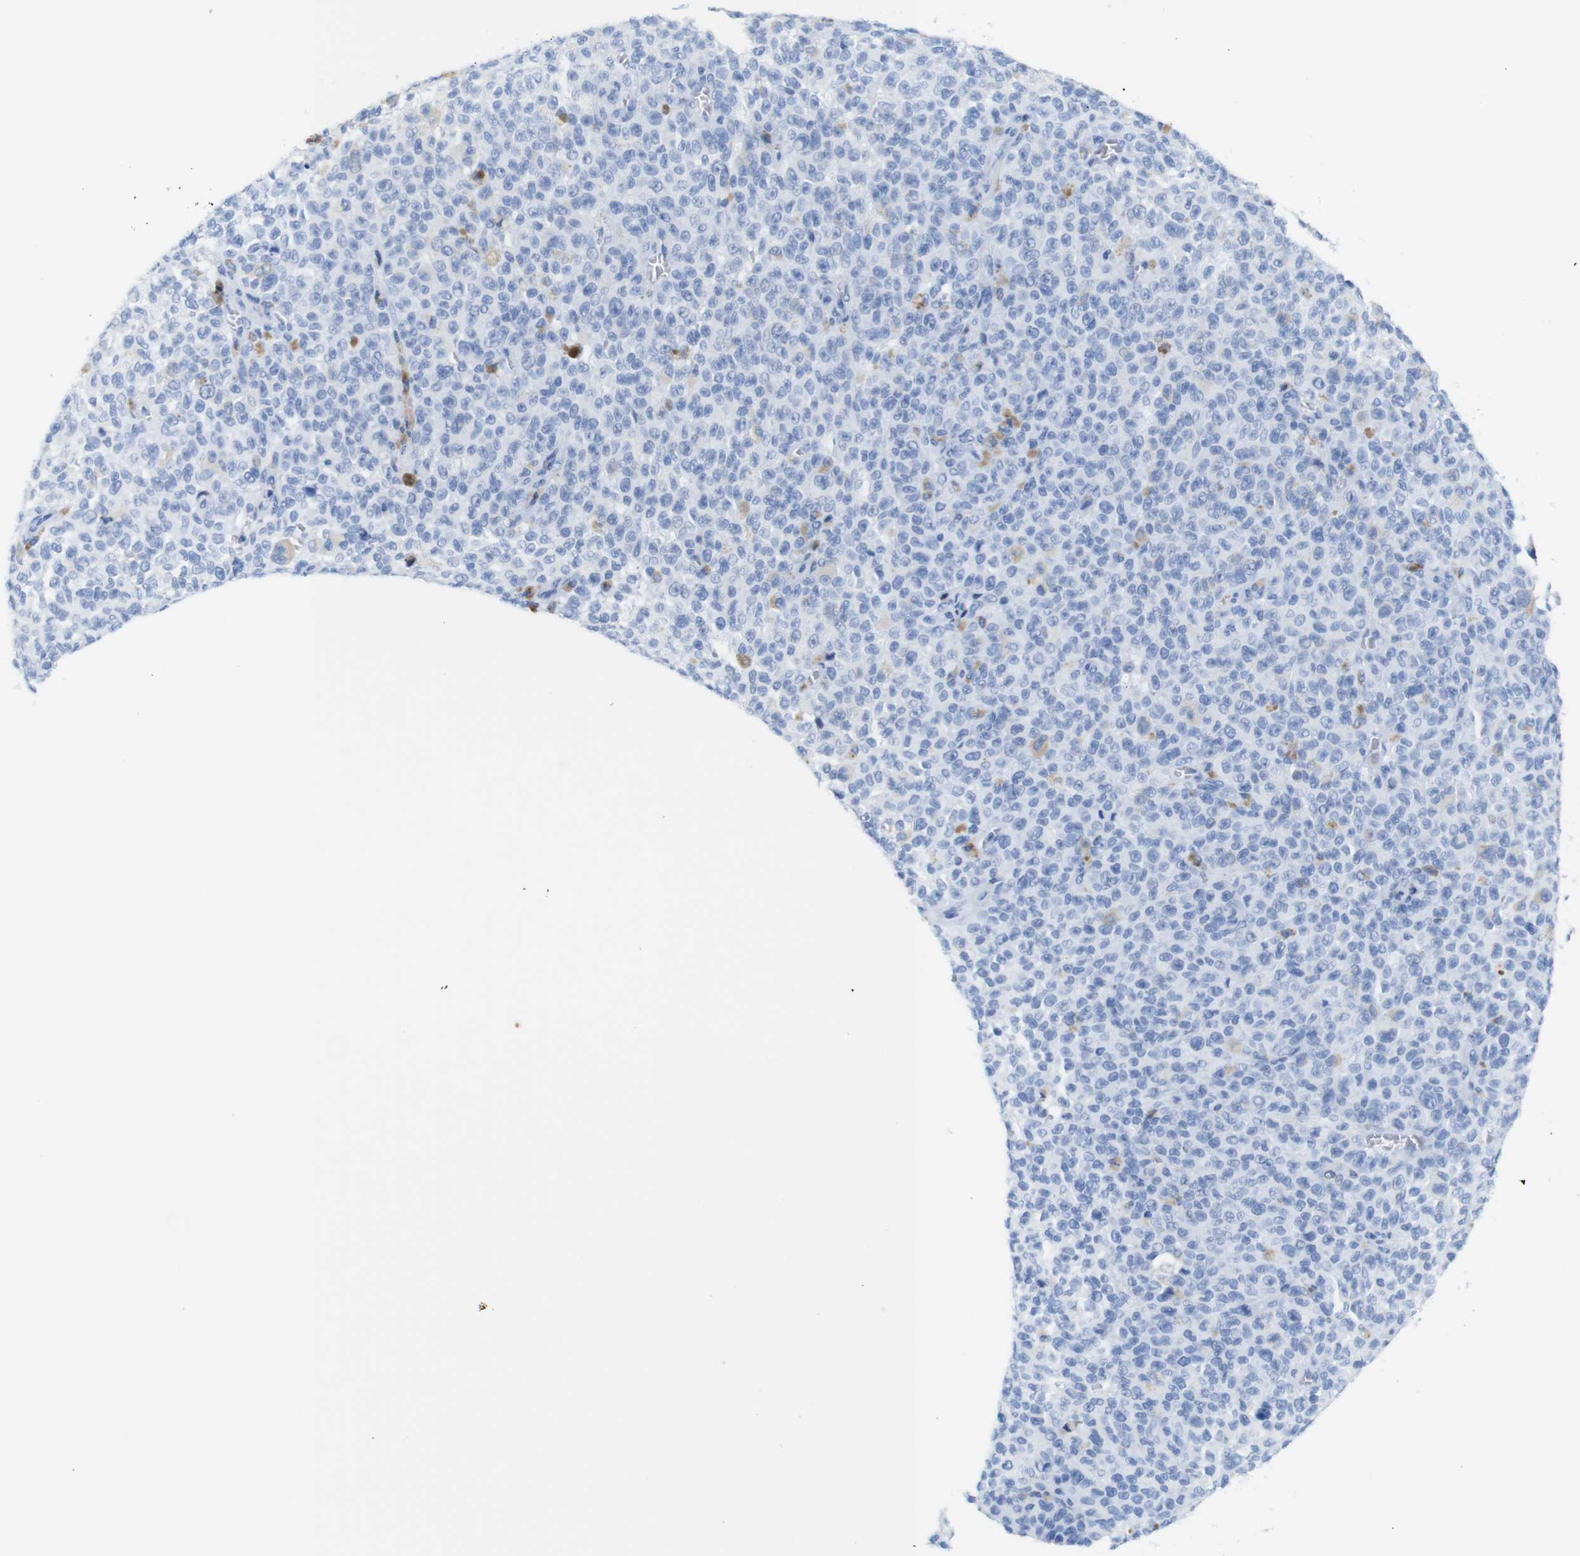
{"staining": {"intensity": "negative", "quantity": "none", "location": "none"}, "tissue": "melanoma", "cell_type": "Tumor cells", "image_type": "cancer", "snomed": [{"axis": "morphology", "description": "Malignant melanoma, NOS"}, {"axis": "topography", "description": "Skin"}], "caption": "High magnification brightfield microscopy of malignant melanoma stained with DAB (brown) and counterstained with hematoxylin (blue): tumor cells show no significant staining.", "gene": "ERVMER34-1", "patient": {"sex": "female", "age": 82}}